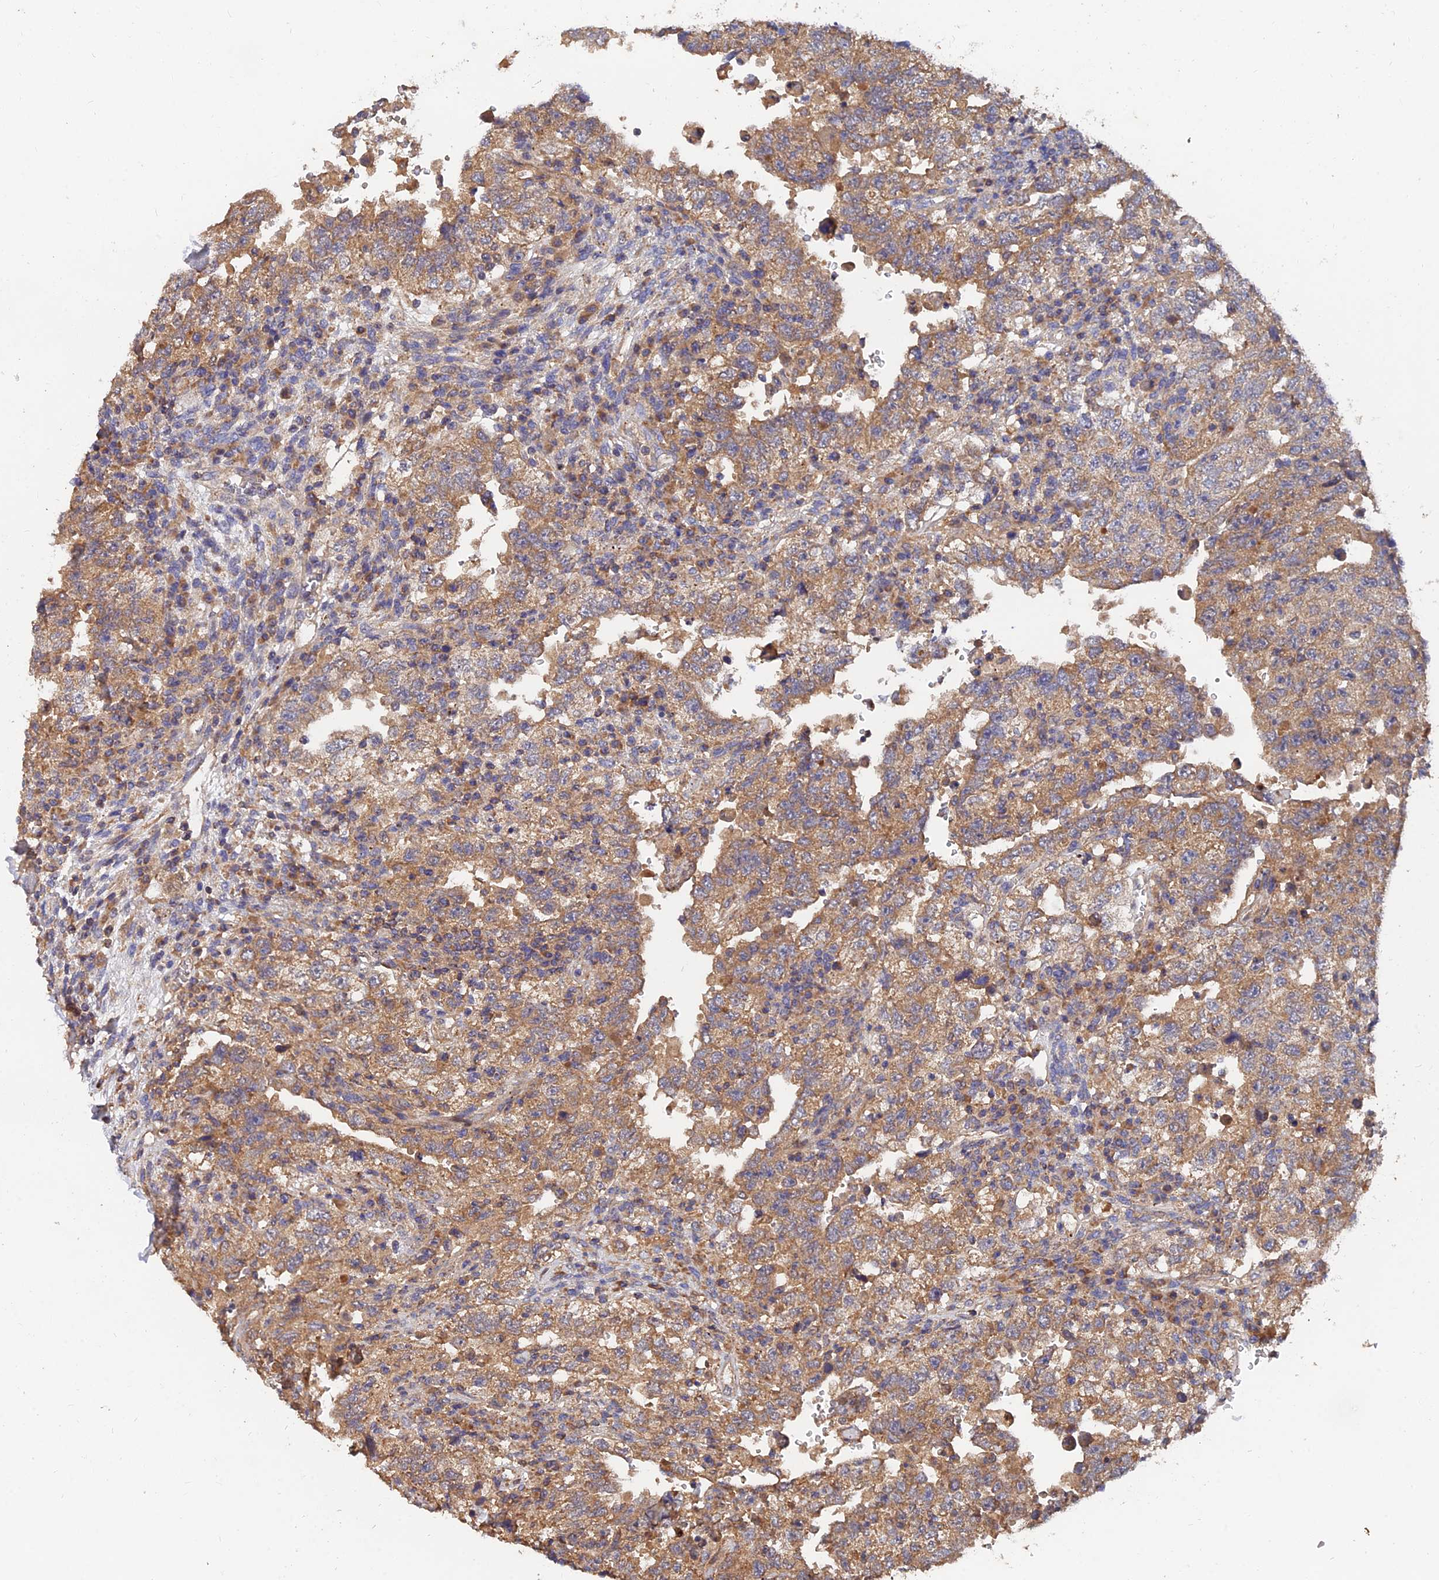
{"staining": {"intensity": "moderate", "quantity": "25%-75%", "location": "cytoplasmic/membranous"}, "tissue": "testis cancer", "cell_type": "Tumor cells", "image_type": "cancer", "snomed": [{"axis": "morphology", "description": "Carcinoma, Embryonal, NOS"}, {"axis": "topography", "description": "Testis"}], "caption": "High-magnification brightfield microscopy of testis cancer (embryonal carcinoma) stained with DAB (3,3'-diaminobenzidine) (brown) and counterstained with hematoxylin (blue). tumor cells exhibit moderate cytoplasmic/membranous staining is seen in about25%-75% of cells.", "gene": "SLC38A11", "patient": {"sex": "male", "age": 26}}